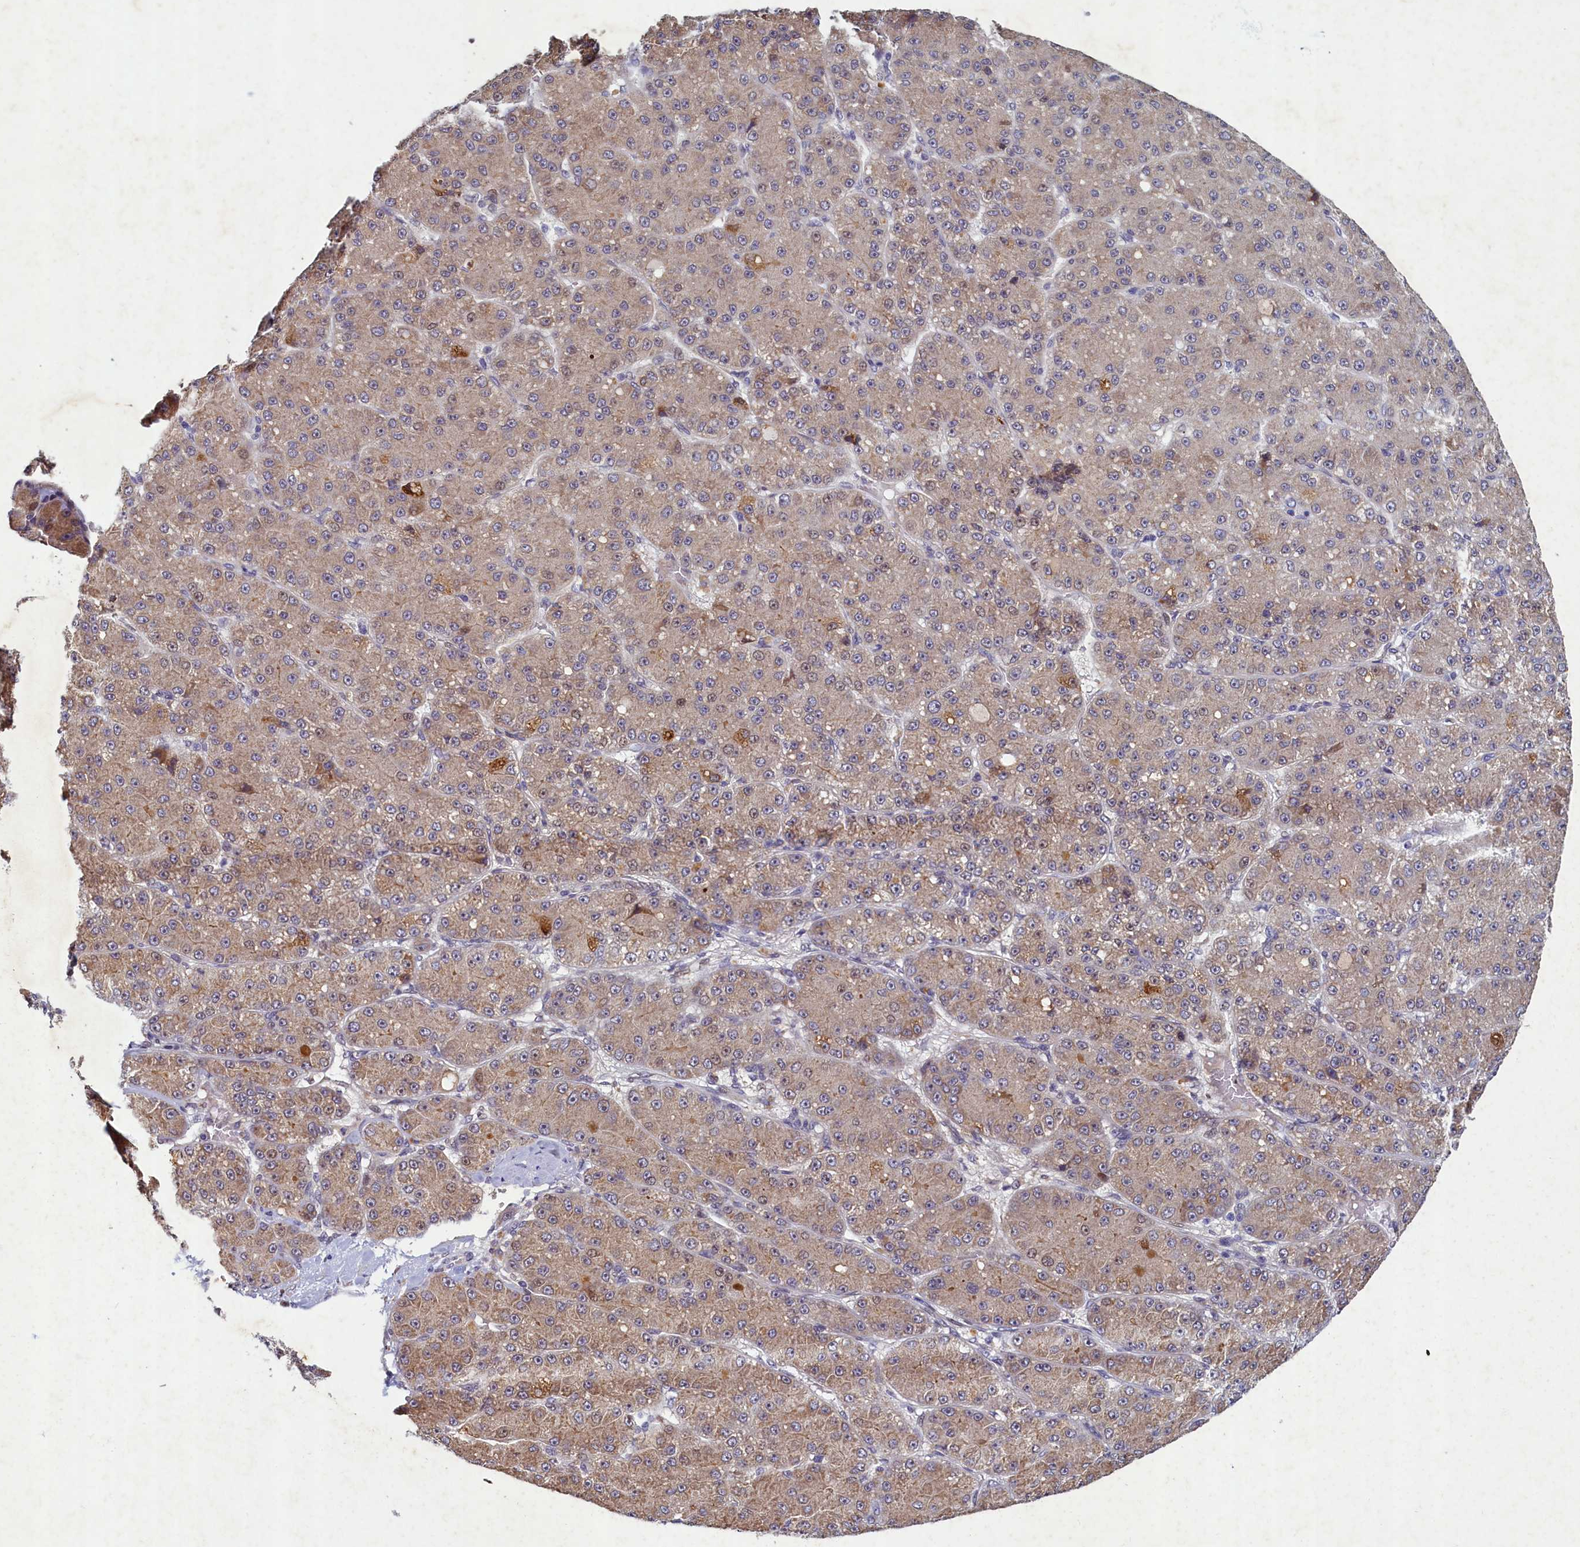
{"staining": {"intensity": "weak", "quantity": ">75%", "location": "cytoplasmic/membranous"}, "tissue": "liver cancer", "cell_type": "Tumor cells", "image_type": "cancer", "snomed": [{"axis": "morphology", "description": "Carcinoma, Hepatocellular, NOS"}, {"axis": "topography", "description": "Liver"}], "caption": "A brown stain highlights weak cytoplasmic/membranous staining of a protein in human liver cancer (hepatocellular carcinoma) tumor cells.", "gene": "LATS2", "patient": {"sex": "male", "age": 67}}